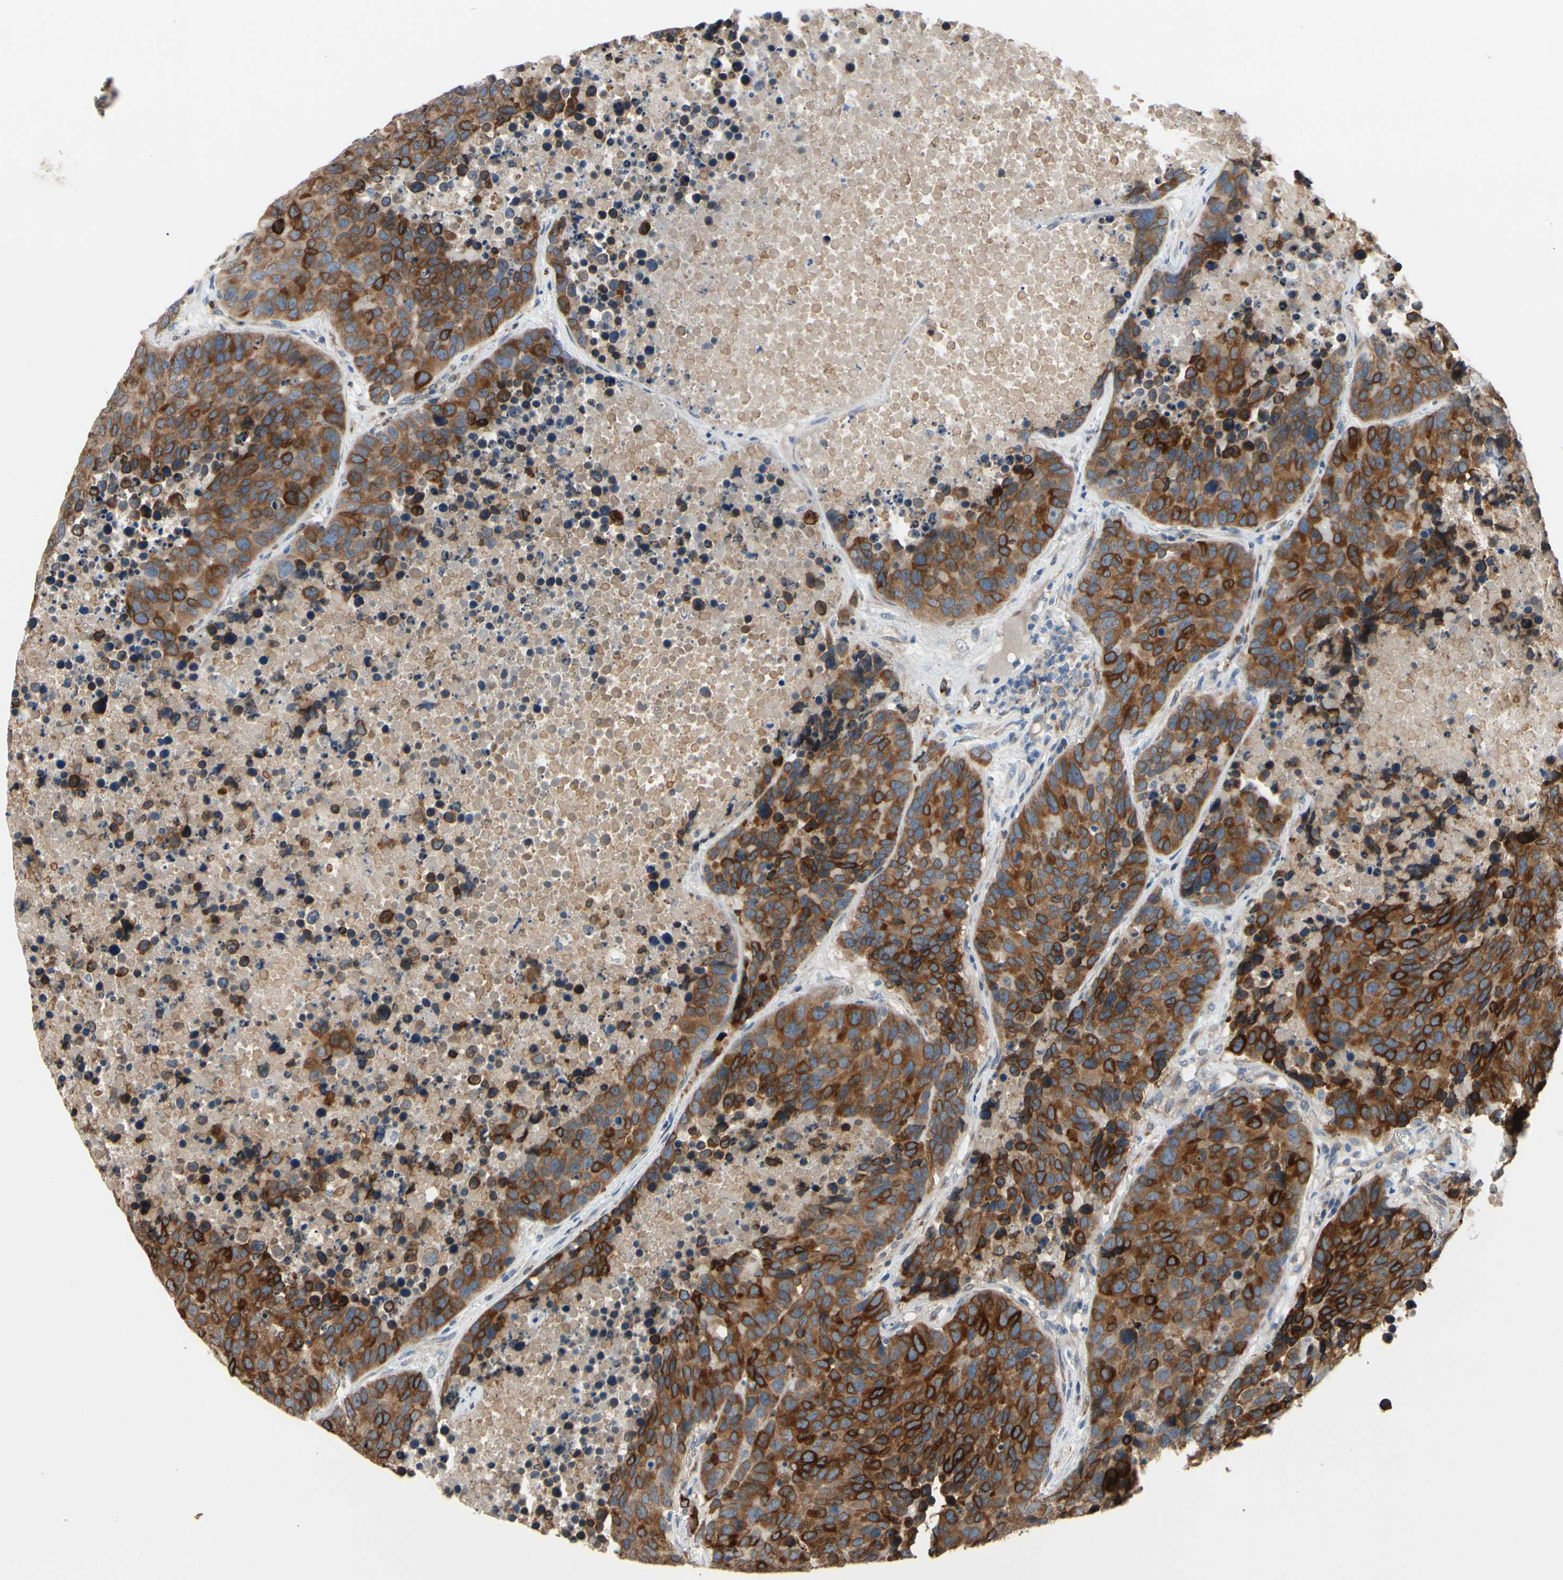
{"staining": {"intensity": "strong", "quantity": ">75%", "location": "cytoplasmic/membranous"}, "tissue": "carcinoid", "cell_type": "Tumor cells", "image_type": "cancer", "snomed": [{"axis": "morphology", "description": "Carcinoid, malignant, NOS"}, {"axis": "topography", "description": "Lung"}], "caption": "Immunohistochemical staining of carcinoid shows strong cytoplasmic/membranous protein expression in about >75% of tumor cells.", "gene": "PRXL2A", "patient": {"sex": "male", "age": 60}}